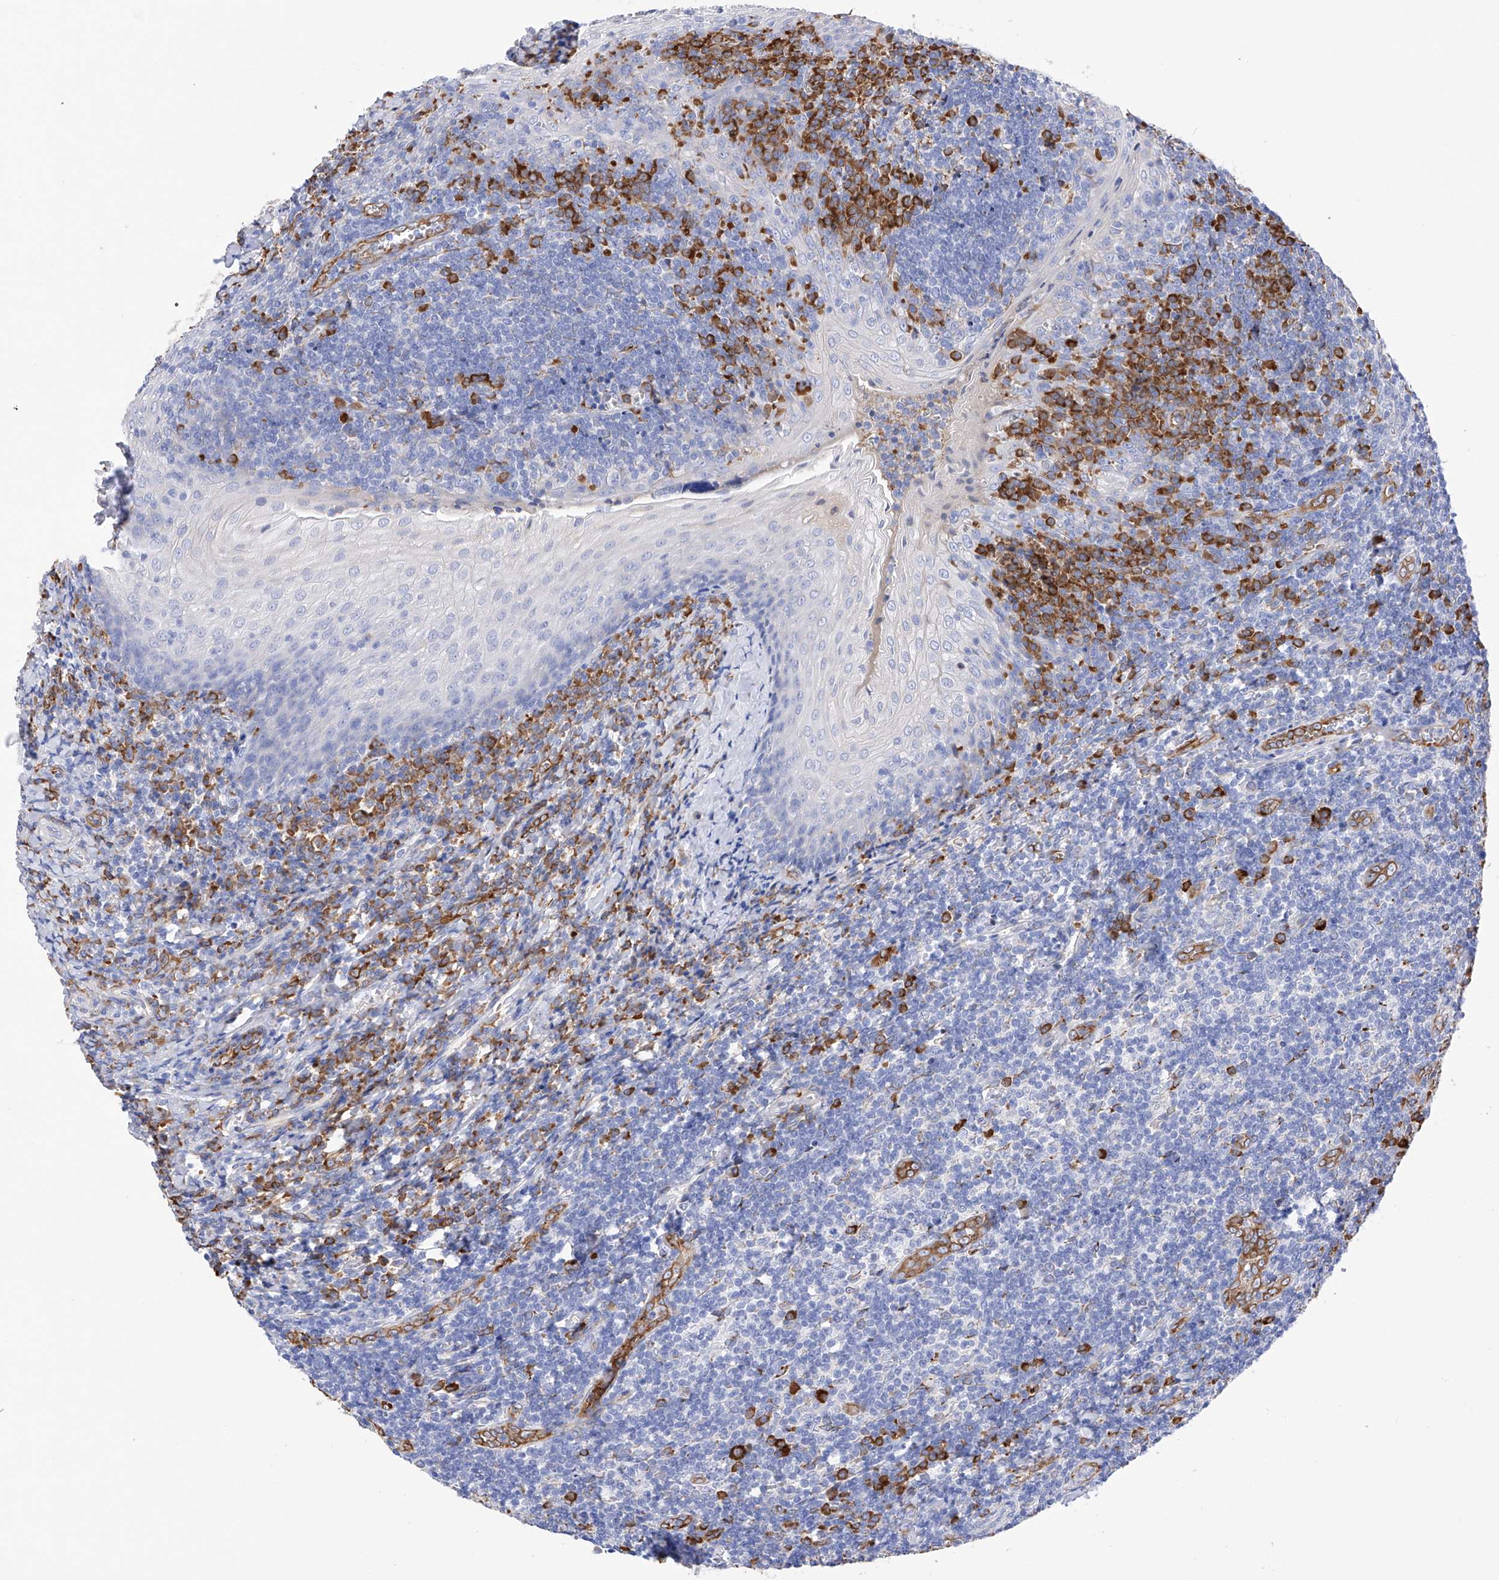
{"staining": {"intensity": "strong", "quantity": "<25%", "location": "cytoplasmic/membranous"}, "tissue": "tonsil", "cell_type": "Germinal center cells", "image_type": "normal", "snomed": [{"axis": "morphology", "description": "Normal tissue, NOS"}, {"axis": "topography", "description": "Tonsil"}], "caption": "High-power microscopy captured an immunohistochemistry micrograph of benign tonsil, revealing strong cytoplasmic/membranous staining in about <25% of germinal center cells. The staining was performed using DAB (3,3'-diaminobenzidine), with brown indicating positive protein expression. Nuclei are stained blue with hematoxylin.", "gene": "PDIA5", "patient": {"sex": "male", "age": 27}}